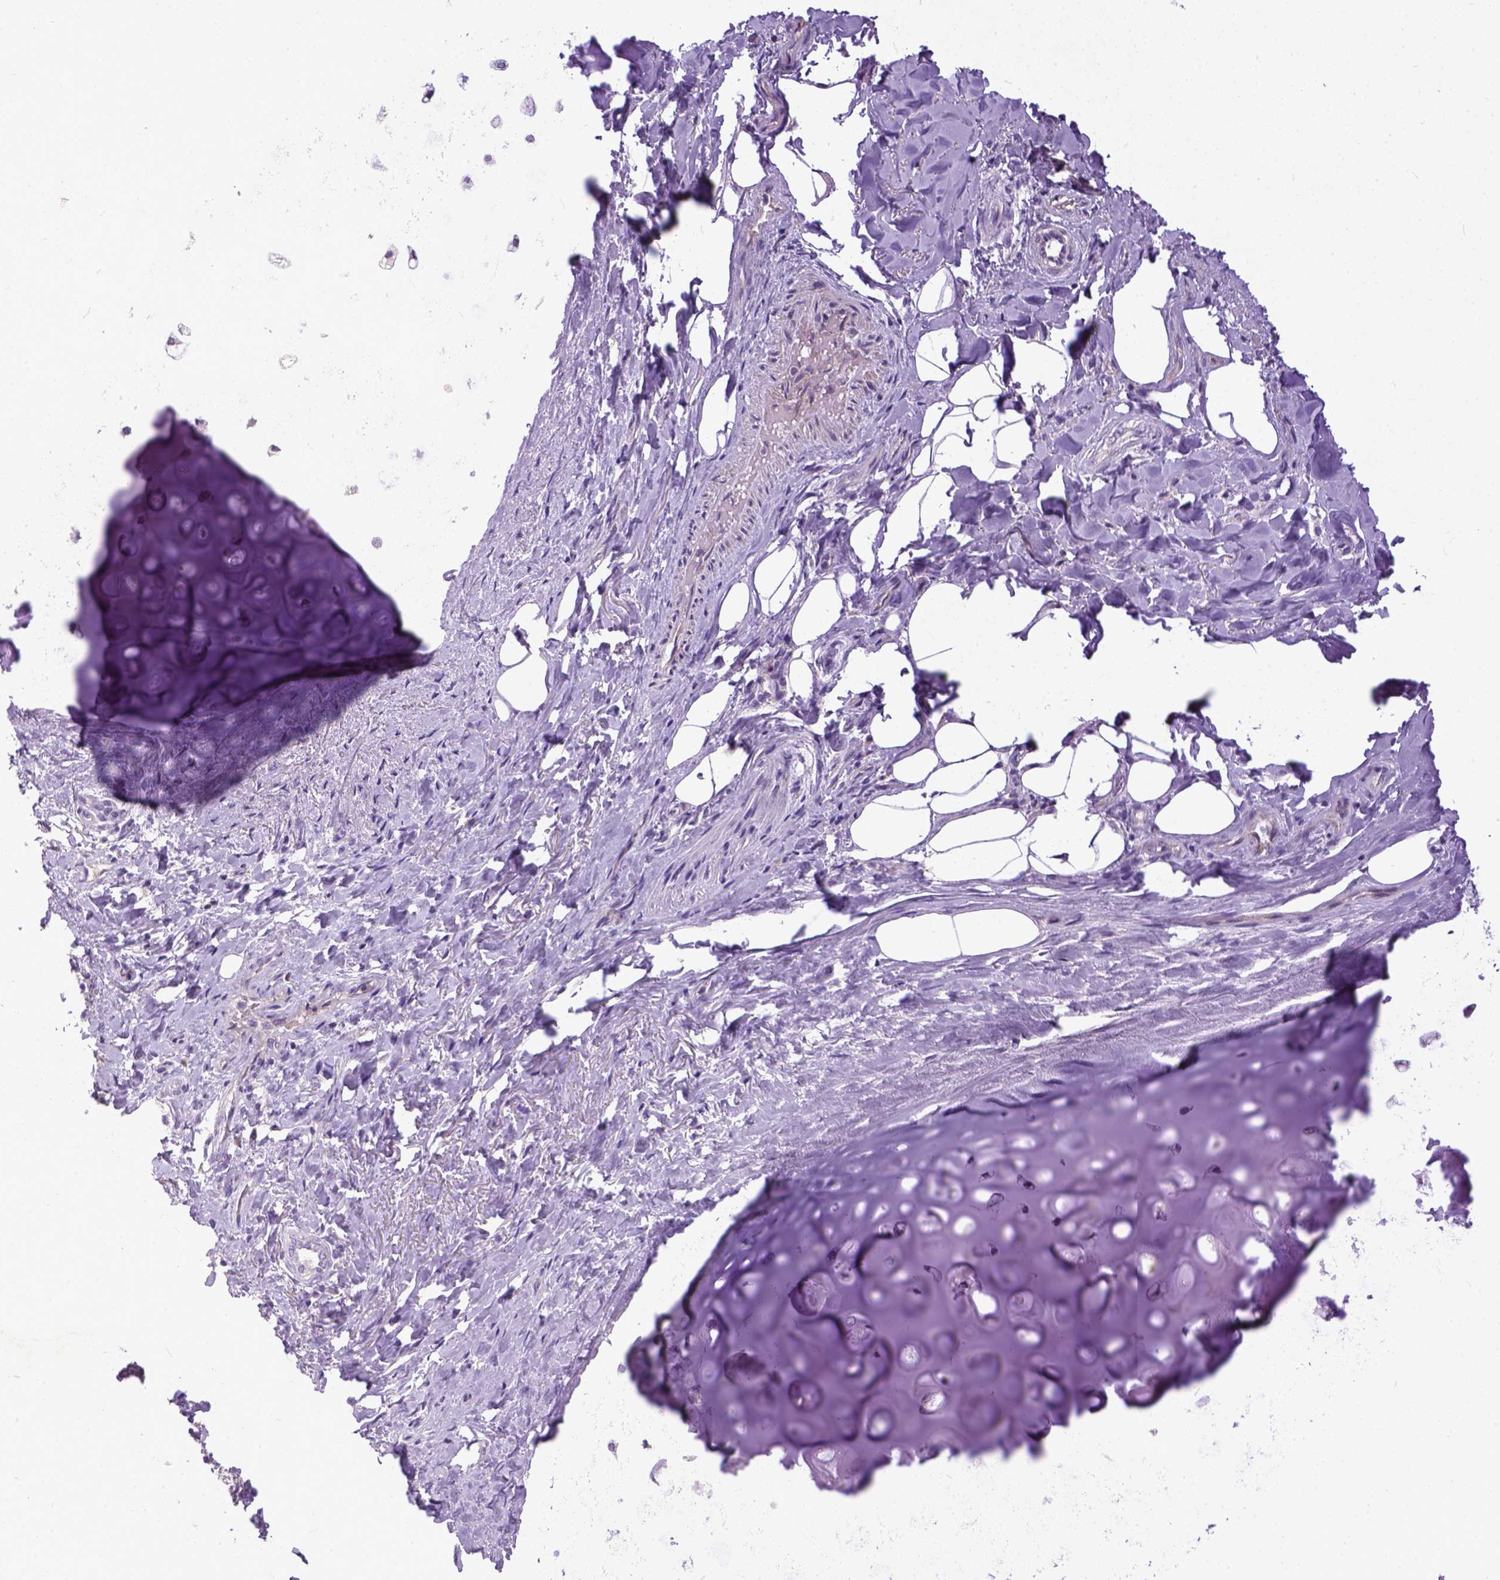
{"staining": {"intensity": "negative", "quantity": "none", "location": "none"}, "tissue": "adipose tissue", "cell_type": "Adipocytes", "image_type": "normal", "snomed": [{"axis": "morphology", "description": "Normal tissue, NOS"}, {"axis": "topography", "description": "Cartilage tissue"}, {"axis": "topography", "description": "Bronchus"}], "caption": "Immunohistochemical staining of benign adipose tissue shows no significant positivity in adipocytes. Nuclei are stained in blue.", "gene": "PLK5", "patient": {"sex": "male", "age": 64}}